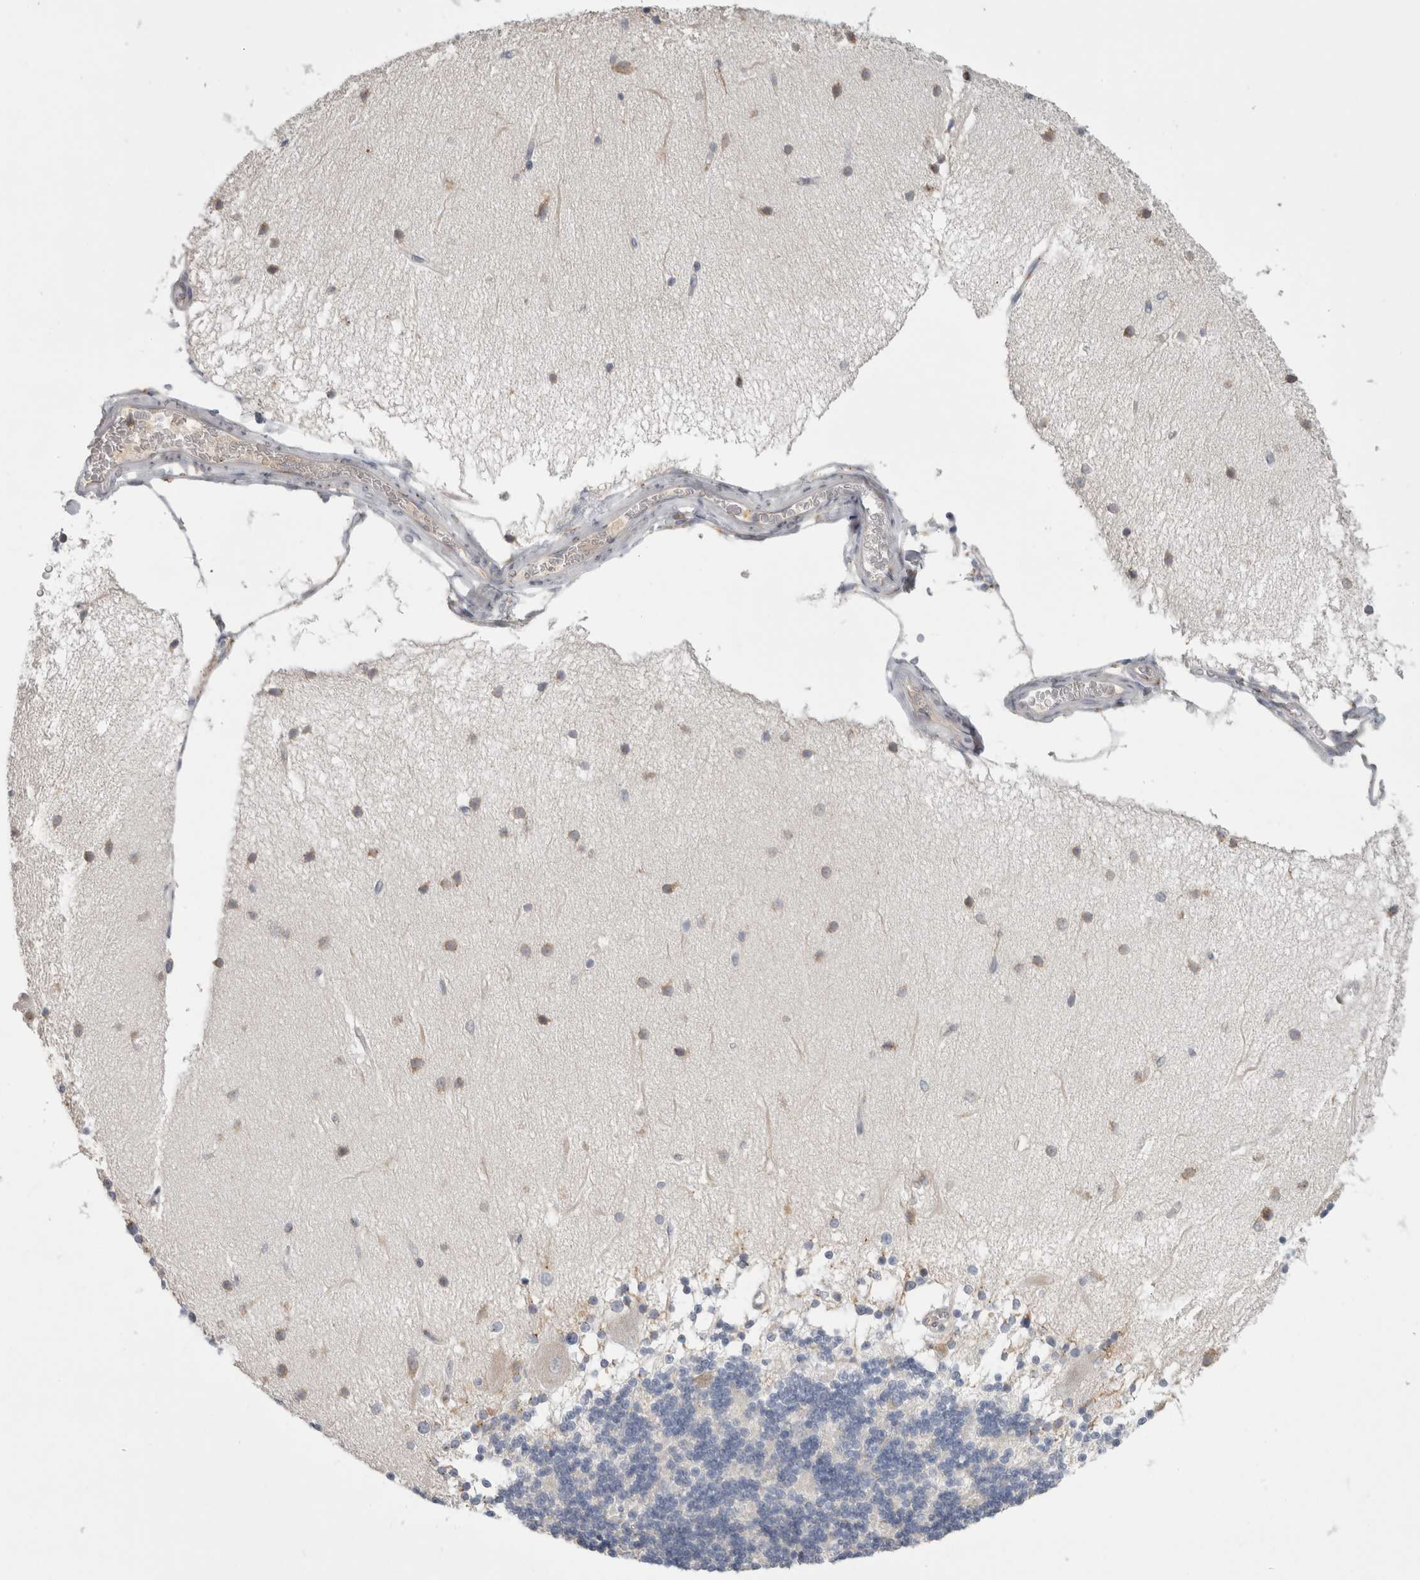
{"staining": {"intensity": "negative", "quantity": "none", "location": "none"}, "tissue": "cerebellum", "cell_type": "Cells in granular layer", "image_type": "normal", "snomed": [{"axis": "morphology", "description": "Normal tissue, NOS"}, {"axis": "topography", "description": "Cerebellum"}], "caption": "A high-resolution photomicrograph shows IHC staining of normal cerebellum, which exhibits no significant staining in cells in granular layer.", "gene": "ZNF341", "patient": {"sex": "female", "age": 54}}